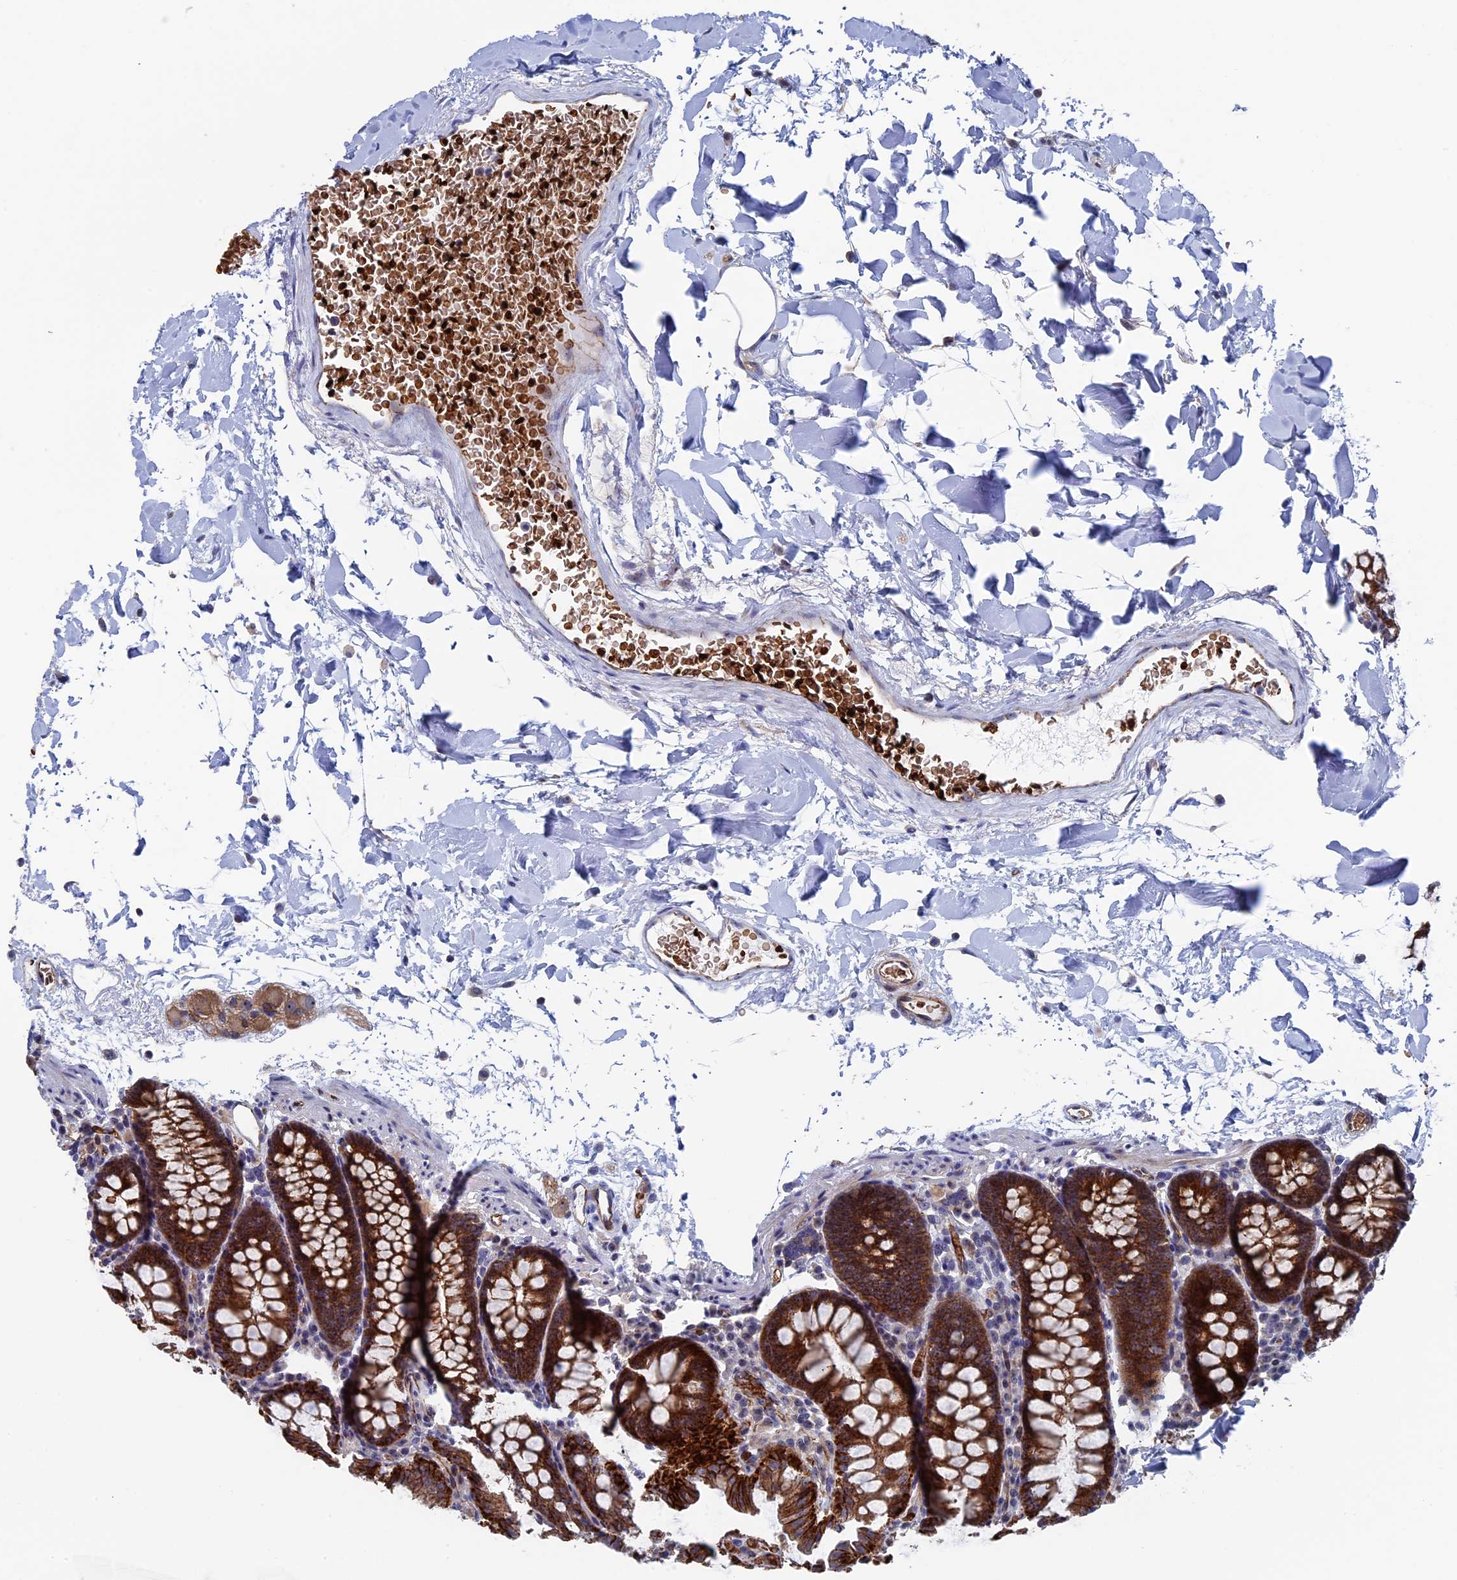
{"staining": {"intensity": "moderate", "quantity": "25%-75%", "location": "cytoplasmic/membranous"}, "tissue": "colon", "cell_type": "Endothelial cells", "image_type": "normal", "snomed": [{"axis": "morphology", "description": "Normal tissue, NOS"}, {"axis": "topography", "description": "Colon"}], "caption": "Colon stained with DAB (3,3'-diaminobenzidine) IHC displays medium levels of moderate cytoplasmic/membranous positivity in about 25%-75% of endothelial cells.", "gene": "EXOSC9", "patient": {"sex": "male", "age": 75}}